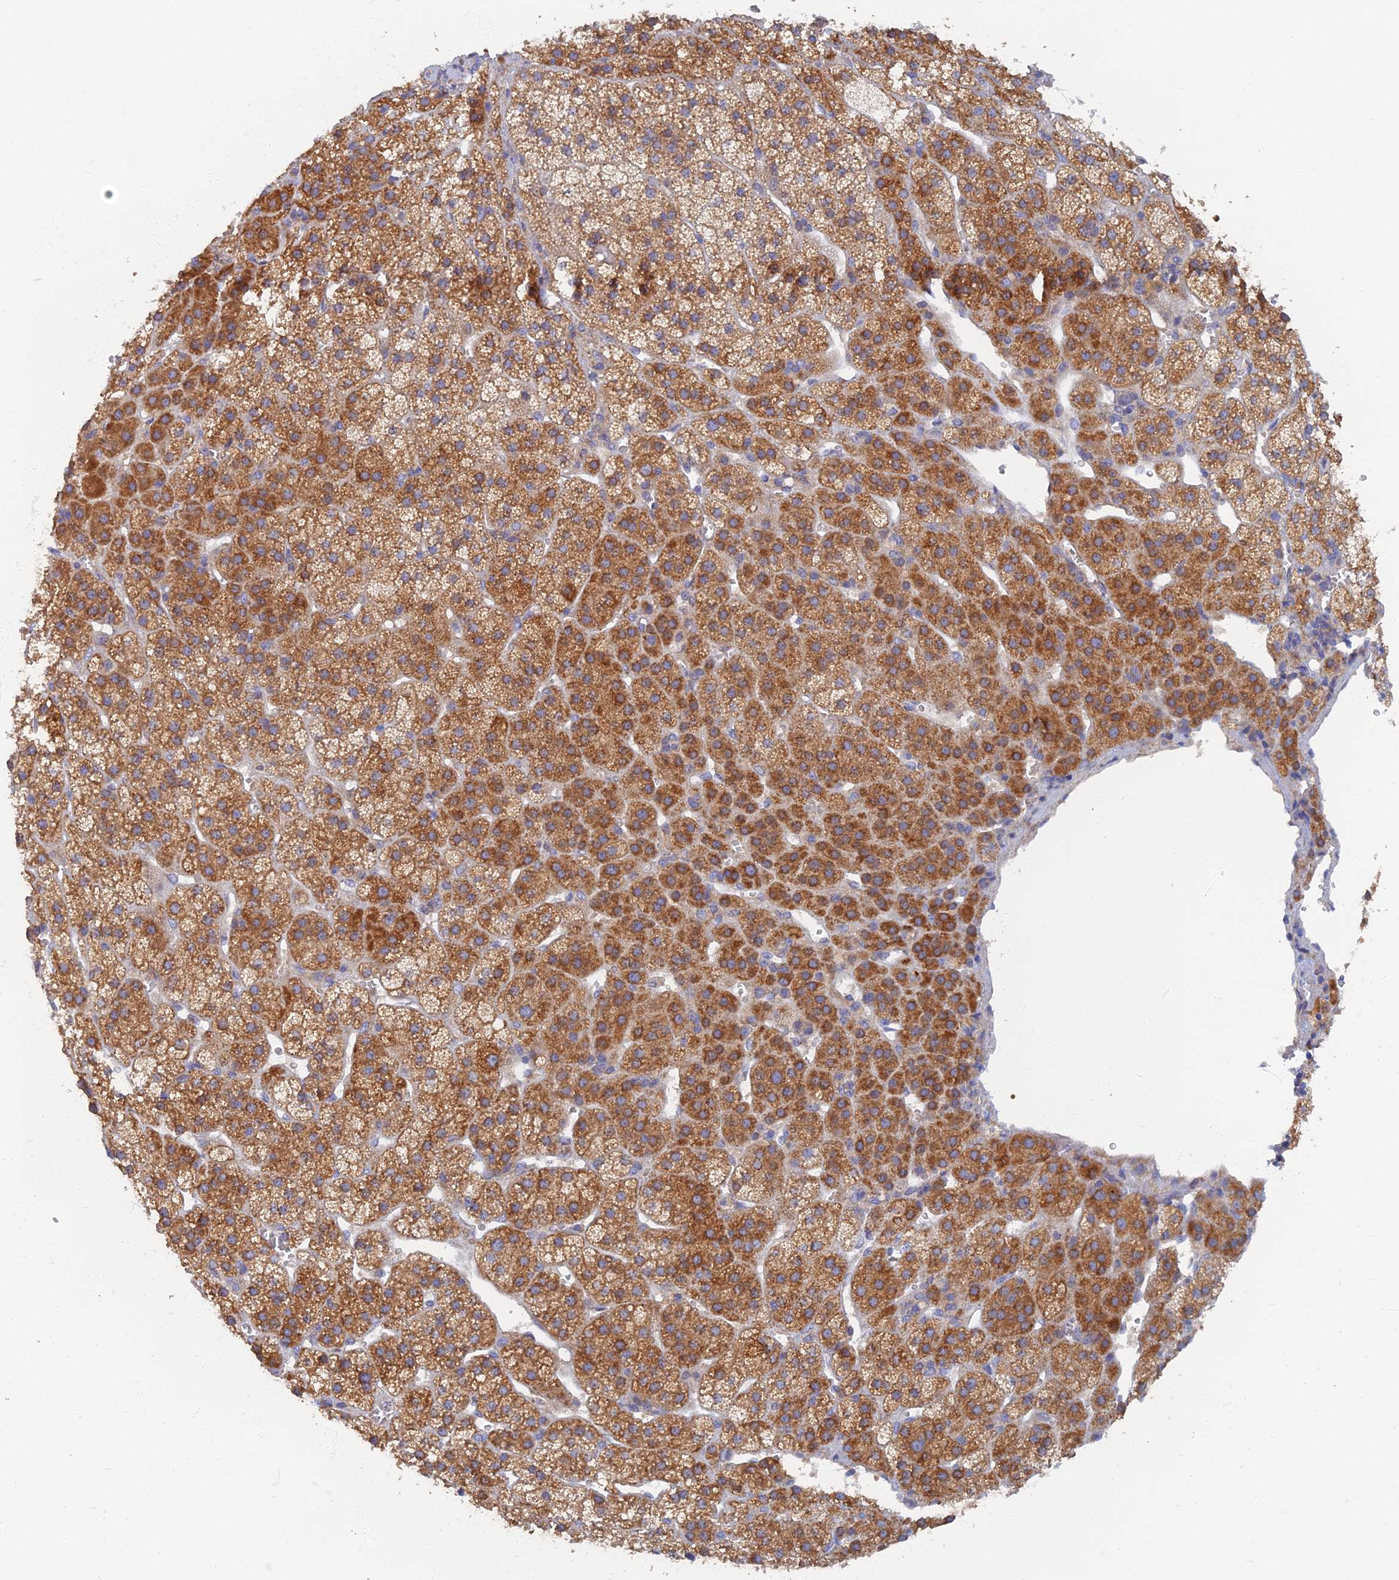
{"staining": {"intensity": "strong", "quantity": "25%-75%", "location": "cytoplasmic/membranous"}, "tissue": "adrenal gland", "cell_type": "Glandular cells", "image_type": "normal", "snomed": [{"axis": "morphology", "description": "Normal tissue, NOS"}, {"axis": "topography", "description": "Adrenal gland"}], "caption": "Immunohistochemistry (IHC) histopathology image of unremarkable human adrenal gland stained for a protein (brown), which shows high levels of strong cytoplasmic/membranous staining in about 25%-75% of glandular cells.", "gene": "TMEM44", "patient": {"sex": "female", "age": 70}}